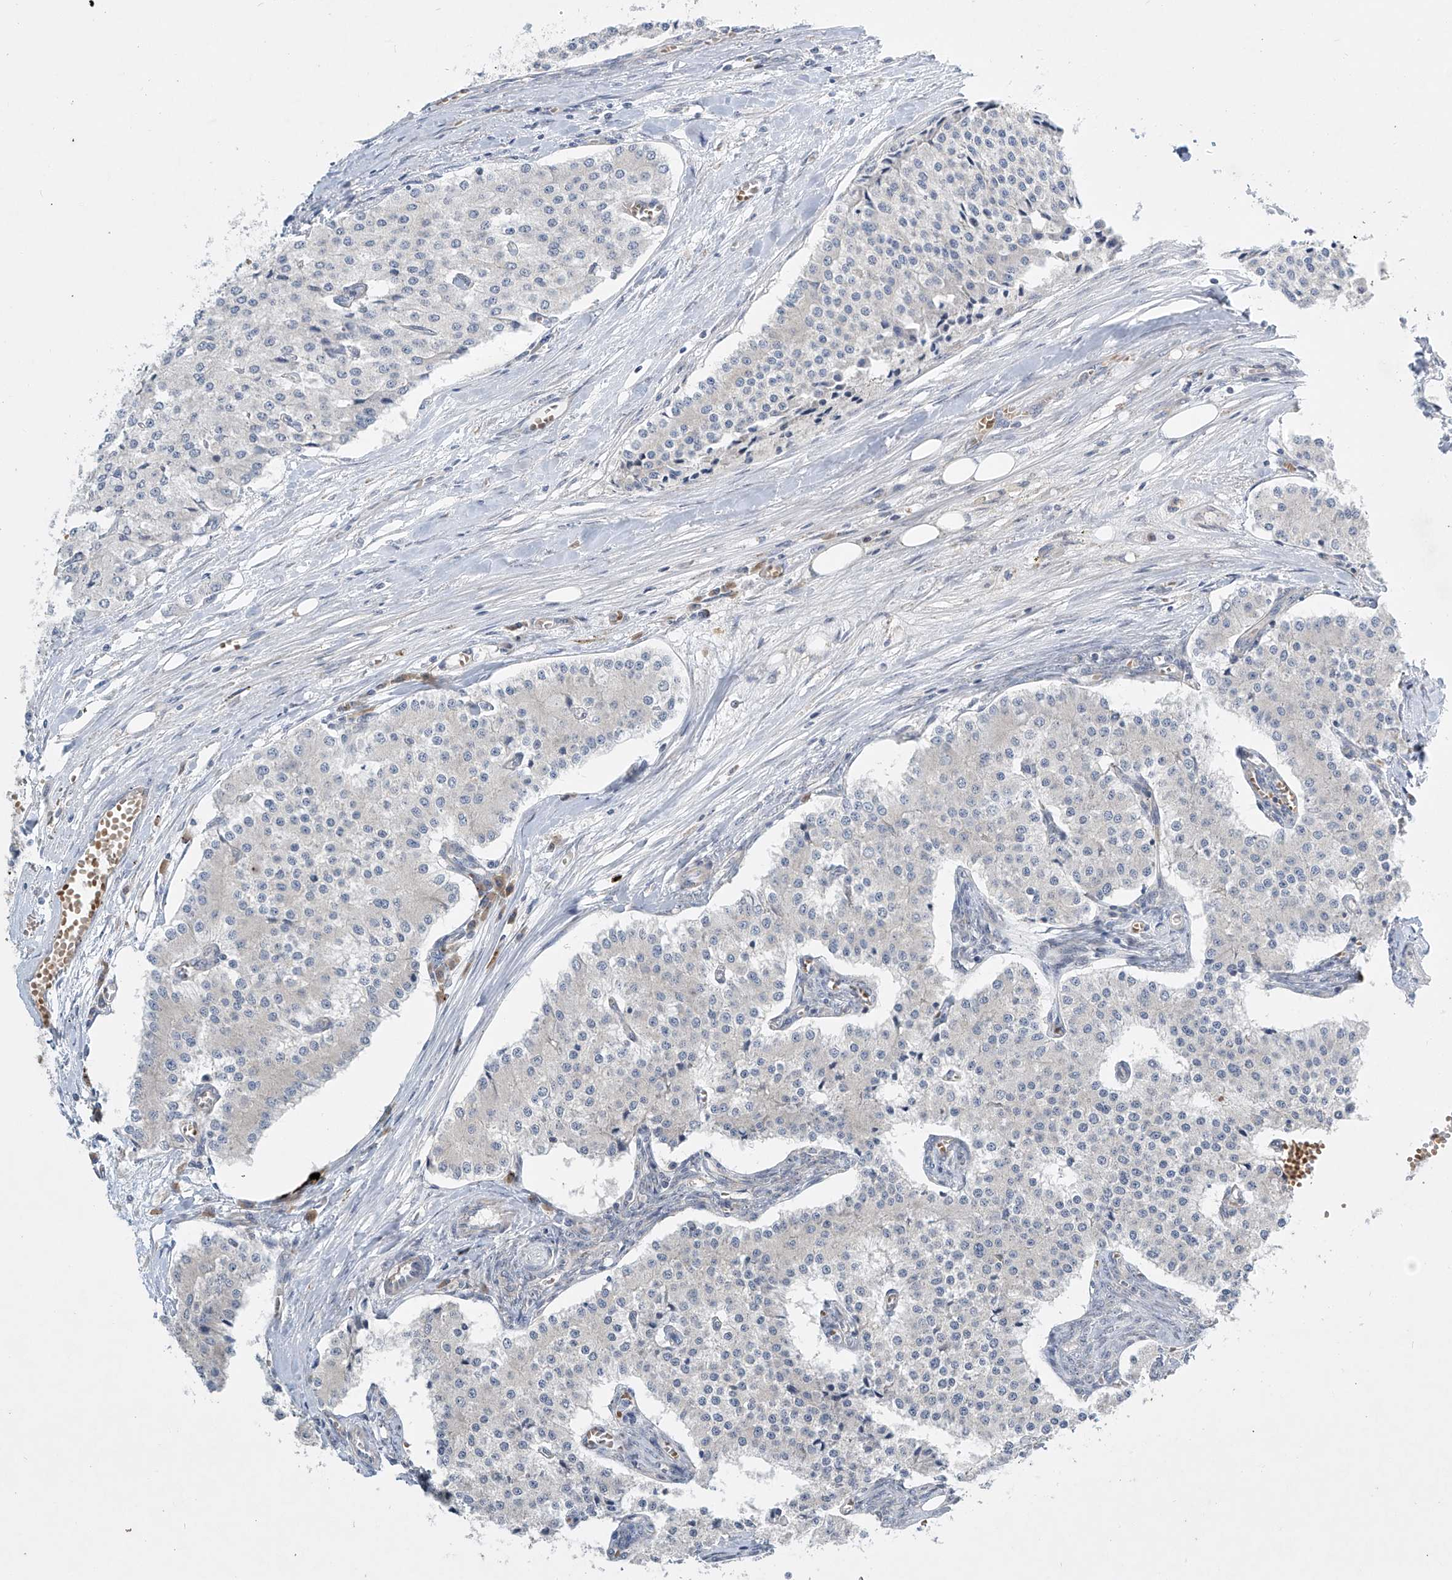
{"staining": {"intensity": "negative", "quantity": "none", "location": "none"}, "tissue": "carcinoid", "cell_type": "Tumor cells", "image_type": "cancer", "snomed": [{"axis": "morphology", "description": "Carcinoid, malignant, NOS"}, {"axis": "topography", "description": "Colon"}], "caption": "IHC of malignant carcinoid exhibits no staining in tumor cells.", "gene": "TJAP1", "patient": {"sex": "female", "age": 52}}